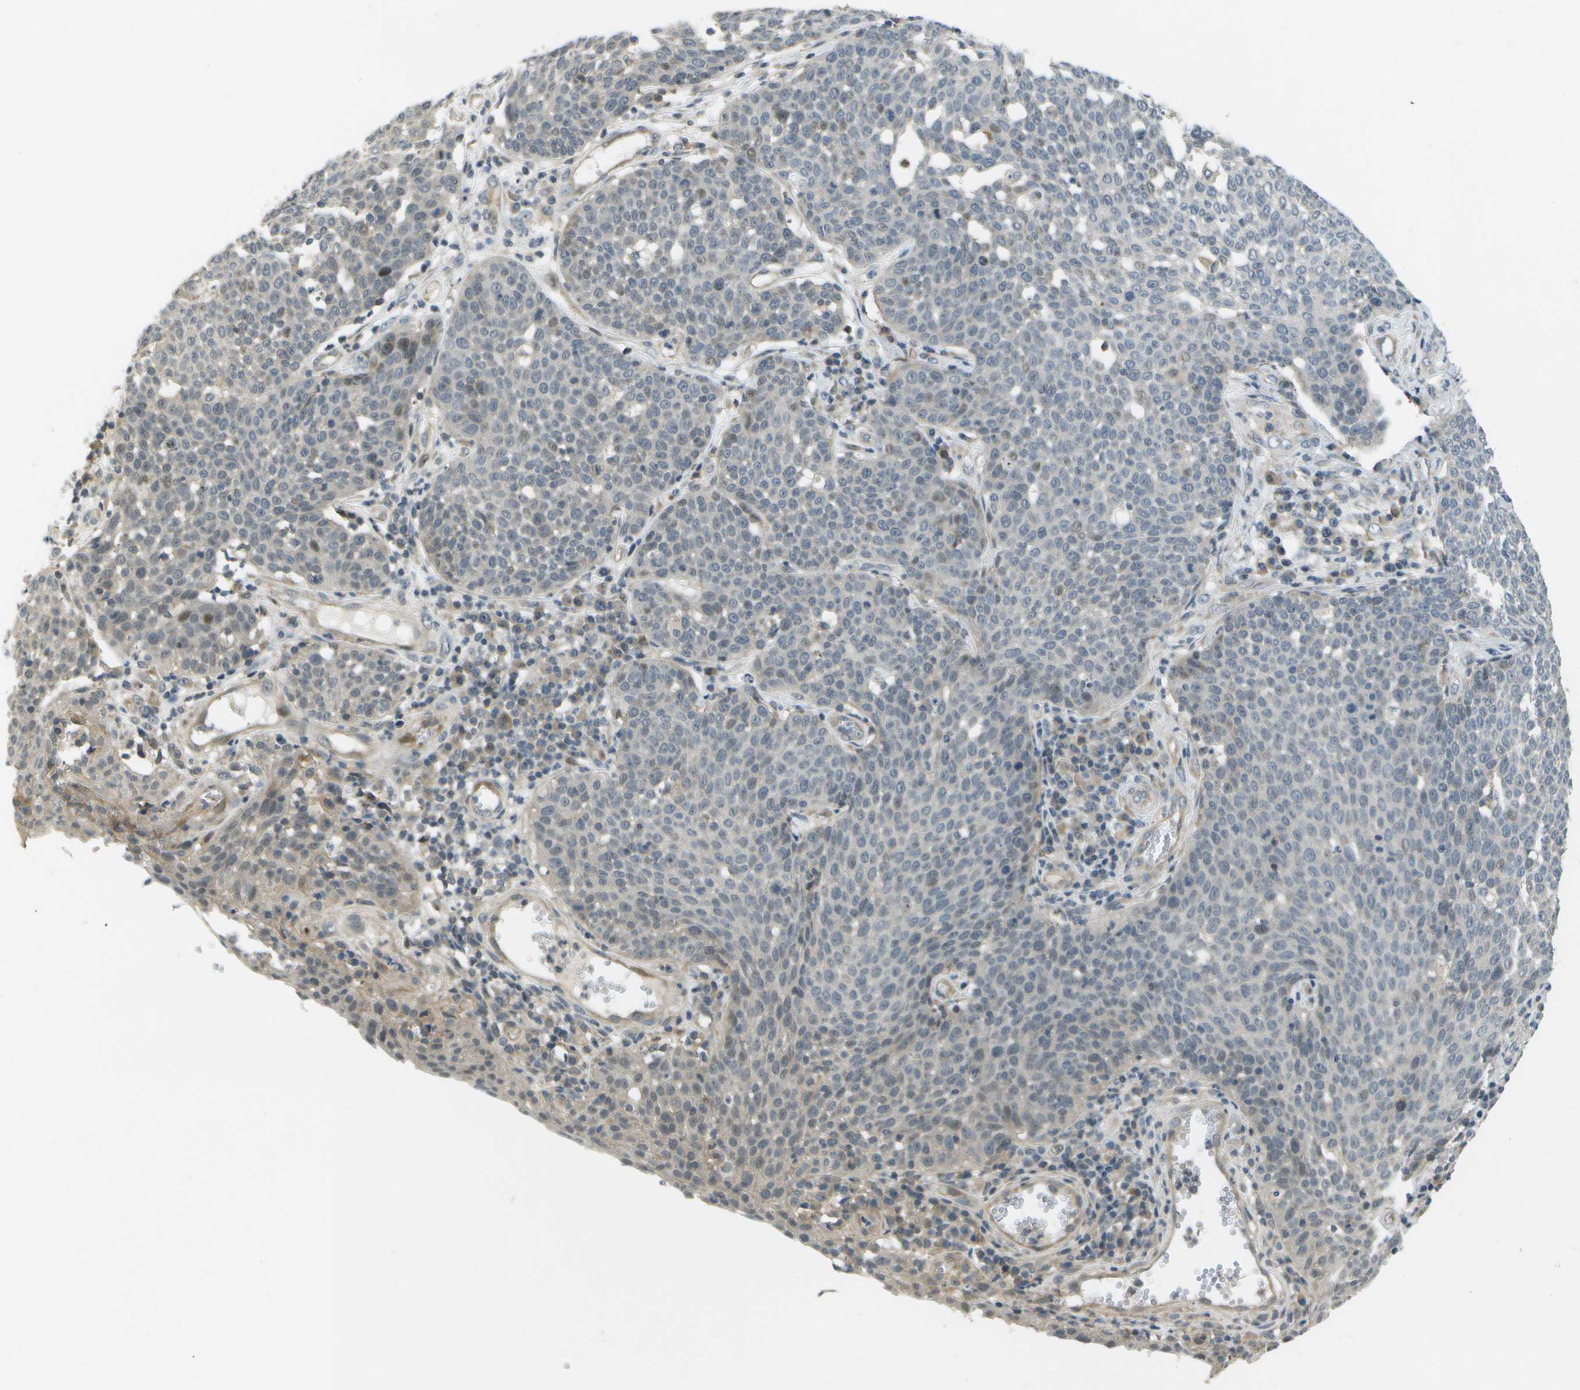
{"staining": {"intensity": "negative", "quantity": "none", "location": "none"}, "tissue": "cervical cancer", "cell_type": "Tumor cells", "image_type": "cancer", "snomed": [{"axis": "morphology", "description": "Squamous cell carcinoma, NOS"}, {"axis": "topography", "description": "Cervix"}], "caption": "This micrograph is of squamous cell carcinoma (cervical) stained with immunohistochemistry to label a protein in brown with the nuclei are counter-stained blue. There is no positivity in tumor cells.", "gene": "WNK2", "patient": {"sex": "female", "age": 34}}